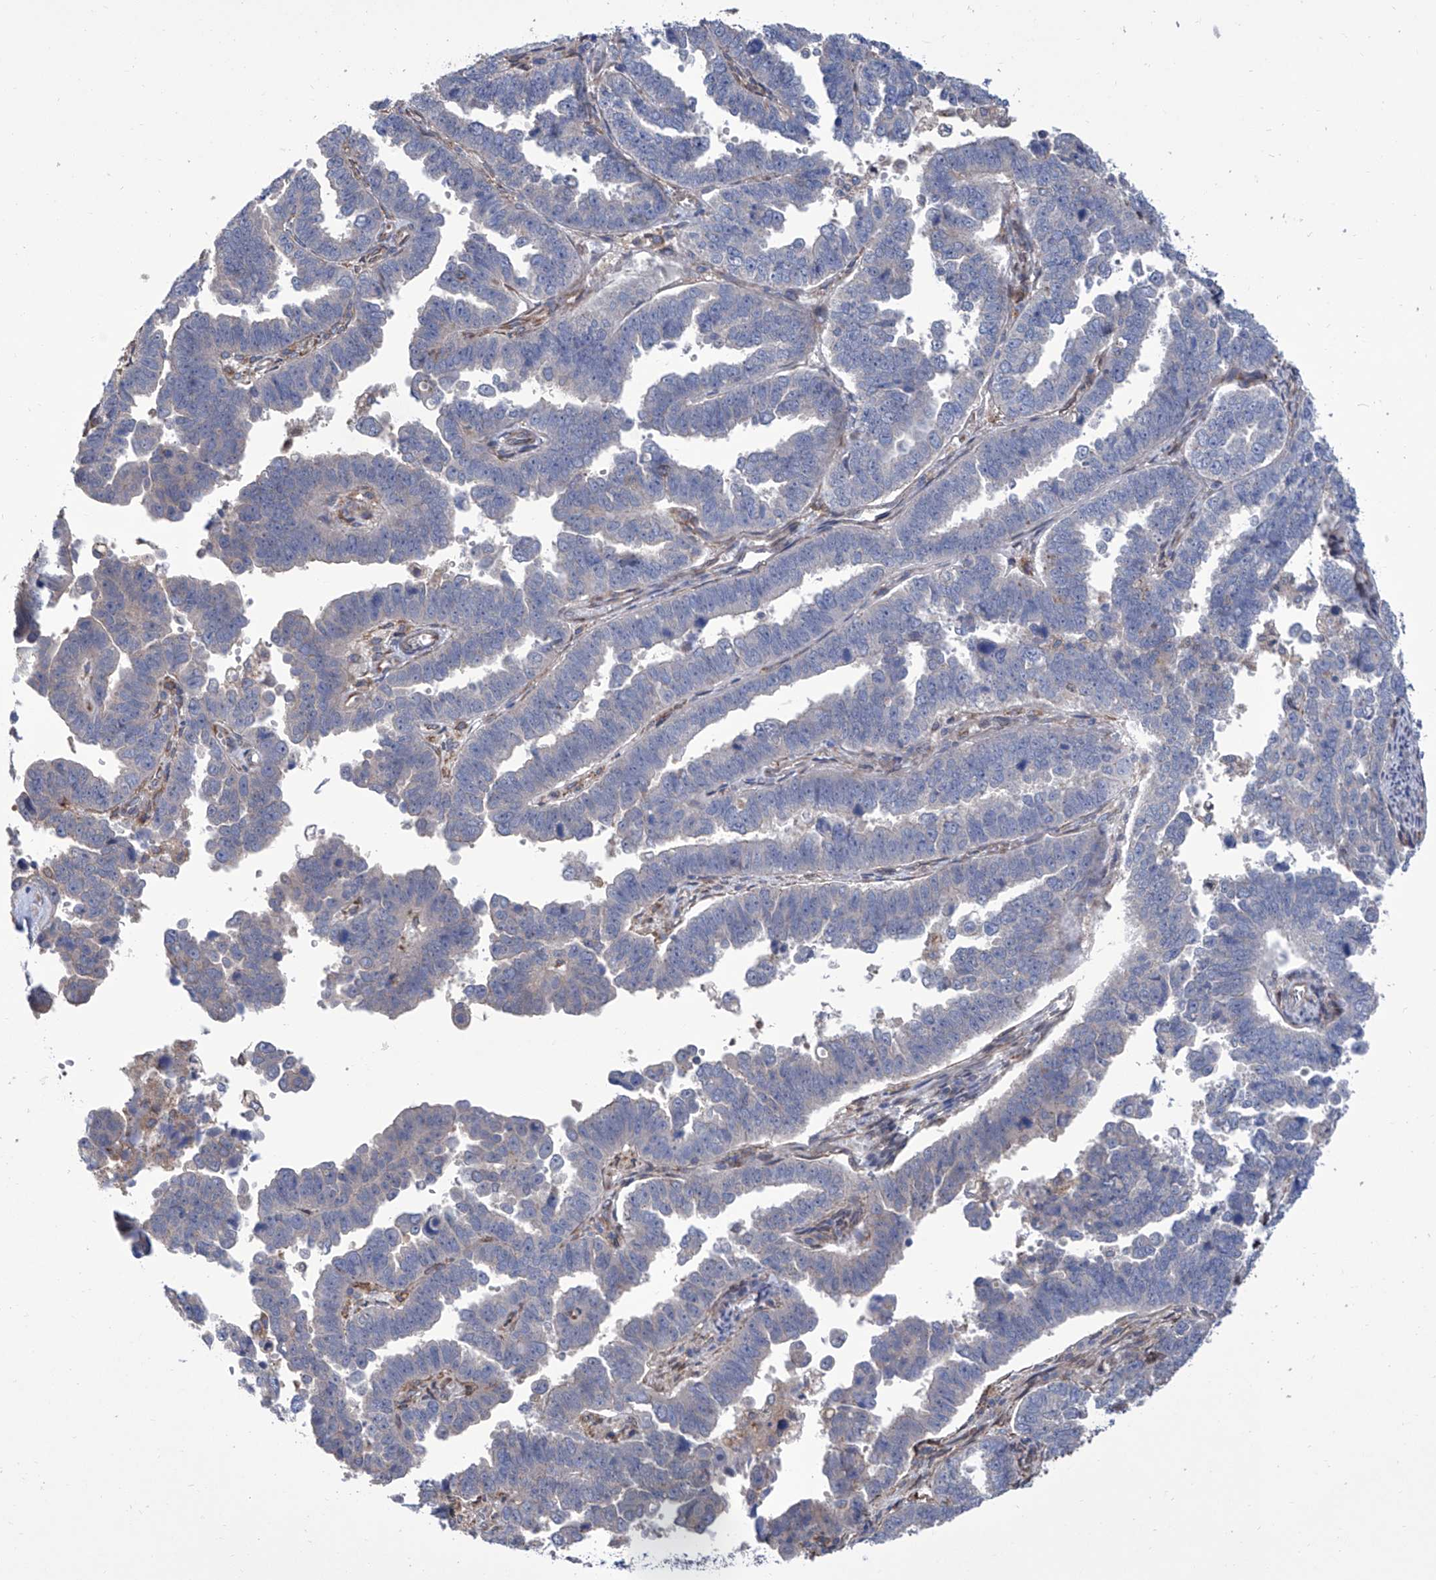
{"staining": {"intensity": "negative", "quantity": "none", "location": "none"}, "tissue": "endometrial cancer", "cell_type": "Tumor cells", "image_type": "cancer", "snomed": [{"axis": "morphology", "description": "Adenocarcinoma, NOS"}, {"axis": "topography", "description": "Endometrium"}], "caption": "This is an IHC micrograph of human endometrial adenocarcinoma. There is no staining in tumor cells.", "gene": "SMS", "patient": {"sex": "female", "age": 75}}